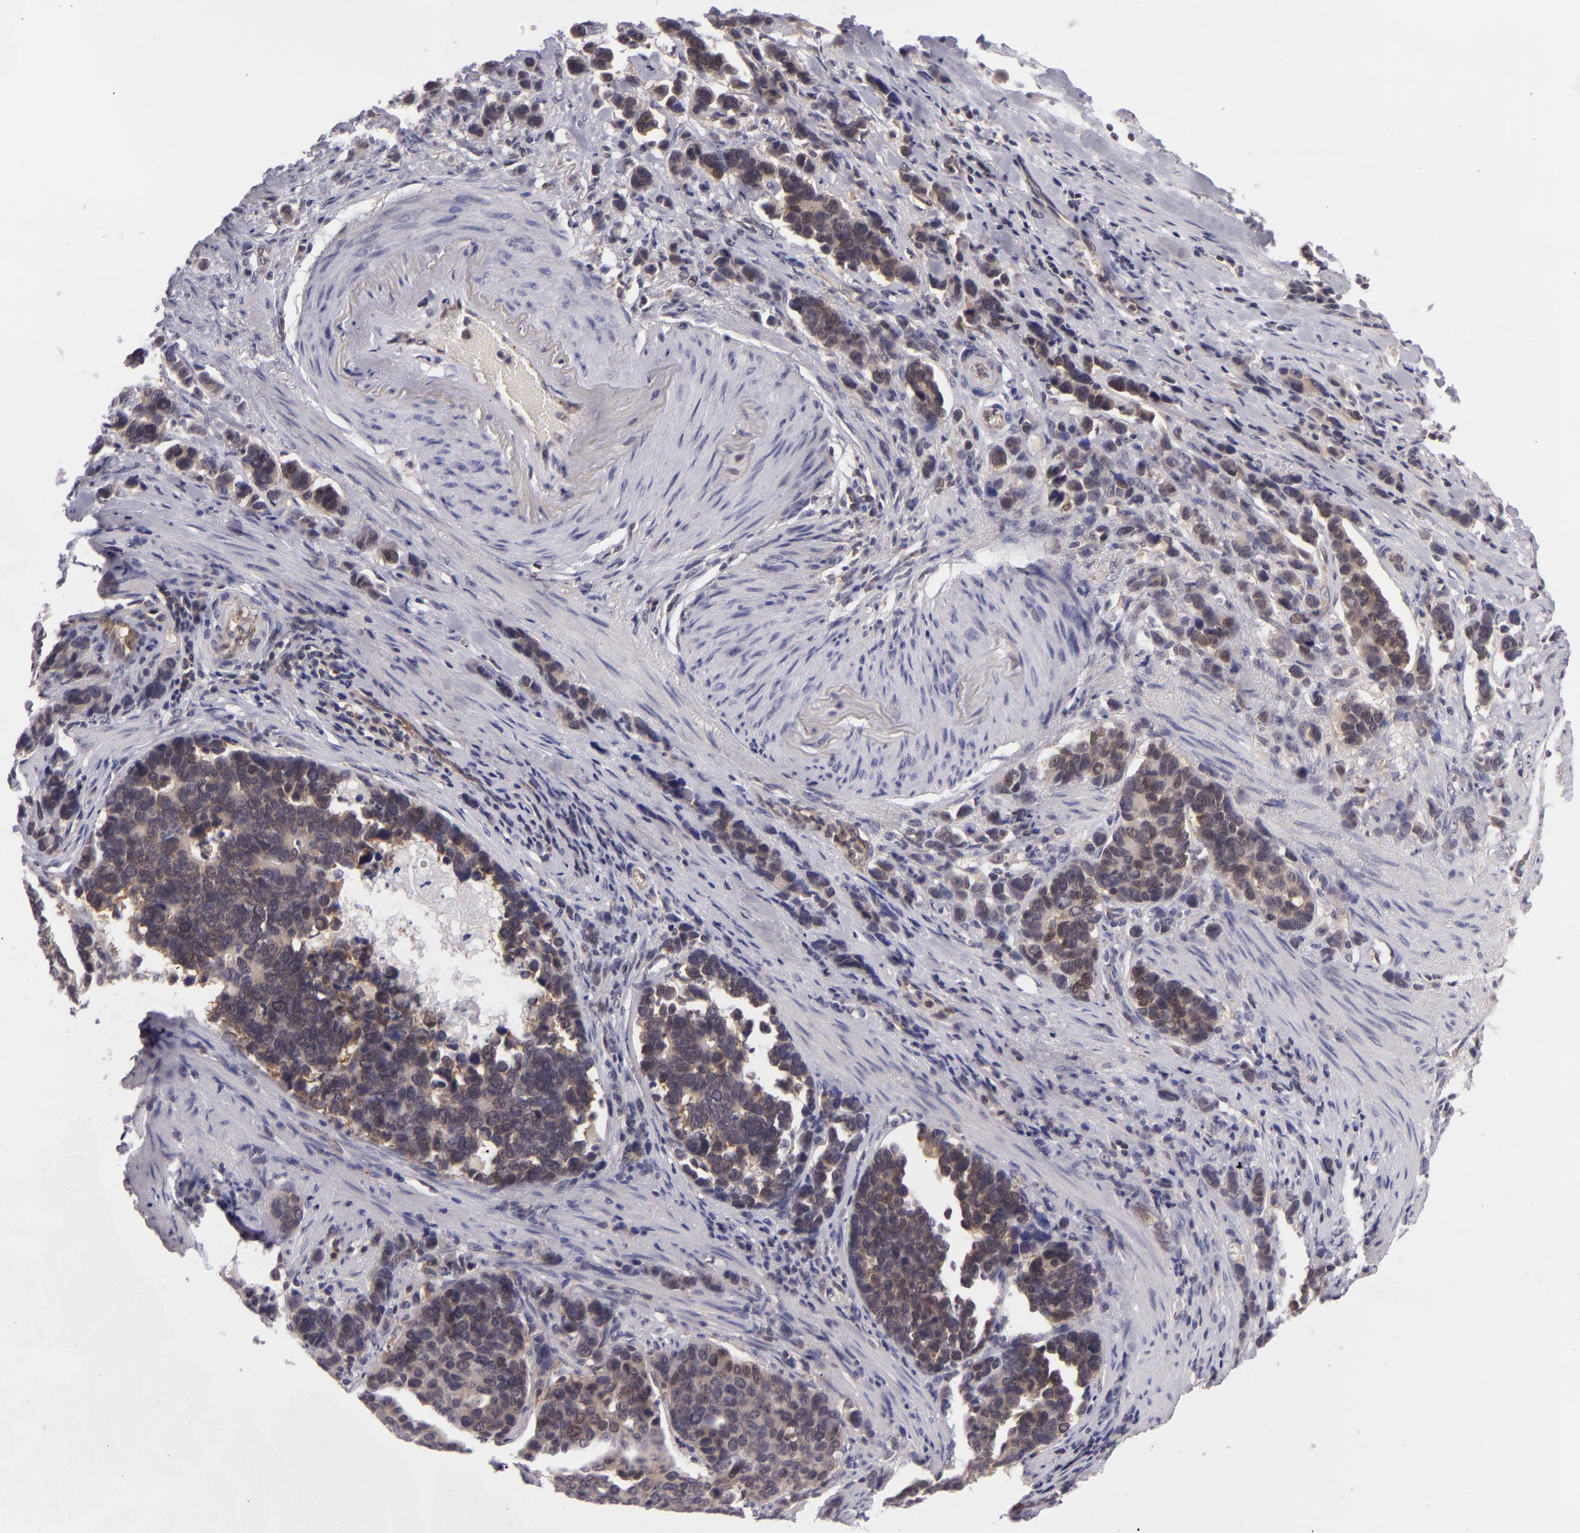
{"staining": {"intensity": "moderate", "quantity": ">75%", "location": "cytoplasmic/membranous"}, "tissue": "stomach cancer", "cell_type": "Tumor cells", "image_type": "cancer", "snomed": [{"axis": "morphology", "description": "Adenocarcinoma, NOS"}, {"axis": "topography", "description": "Stomach, upper"}], "caption": "Tumor cells demonstrate moderate cytoplasmic/membranous positivity in approximately >75% of cells in stomach adenocarcinoma.", "gene": "BCL10", "patient": {"sex": "male", "age": 71}}